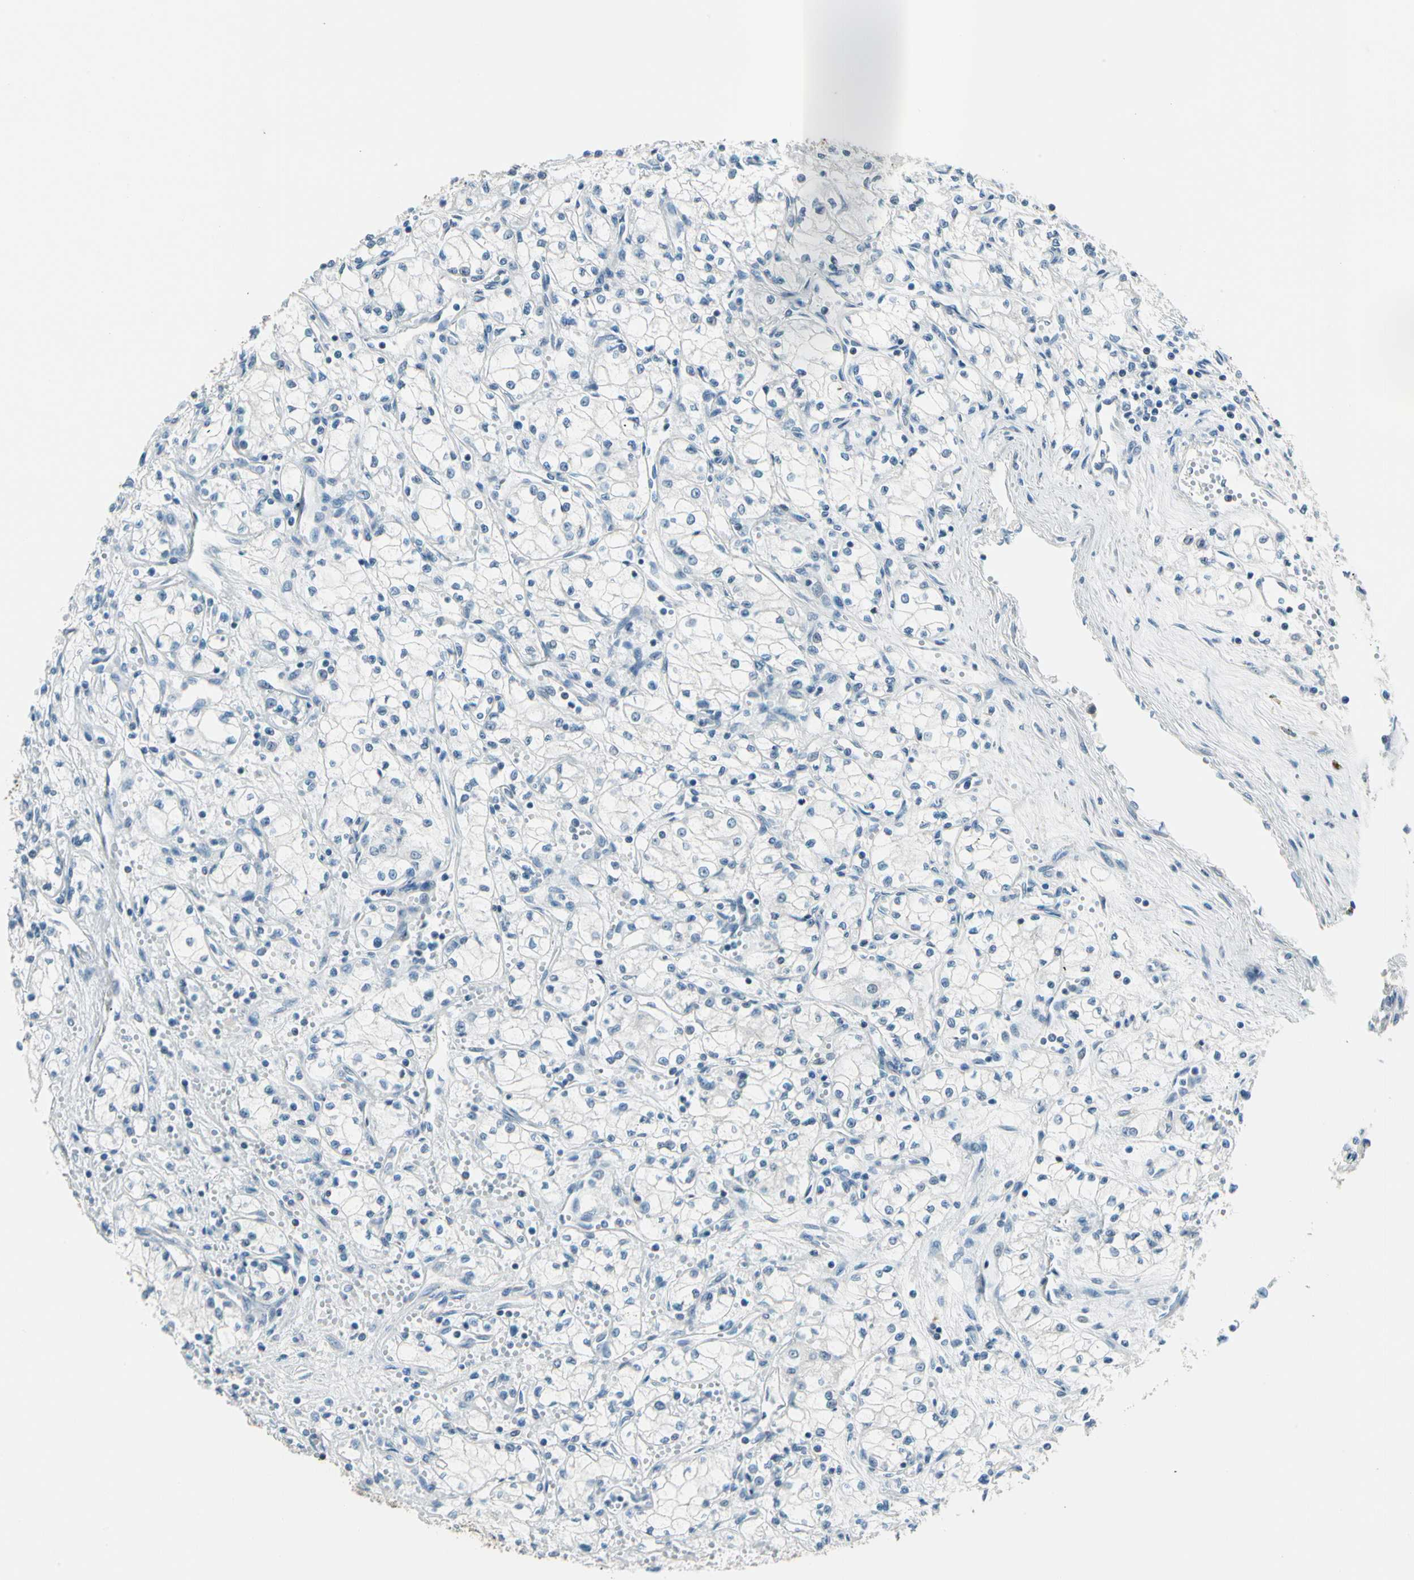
{"staining": {"intensity": "negative", "quantity": "none", "location": "none"}, "tissue": "renal cancer", "cell_type": "Tumor cells", "image_type": "cancer", "snomed": [{"axis": "morphology", "description": "Normal tissue, NOS"}, {"axis": "morphology", "description": "Adenocarcinoma, NOS"}, {"axis": "topography", "description": "Kidney"}], "caption": "Immunohistochemical staining of human renal cancer (adenocarcinoma) demonstrates no significant staining in tumor cells.", "gene": "STK40", "patient": {"sex": "male", "age": 59}}